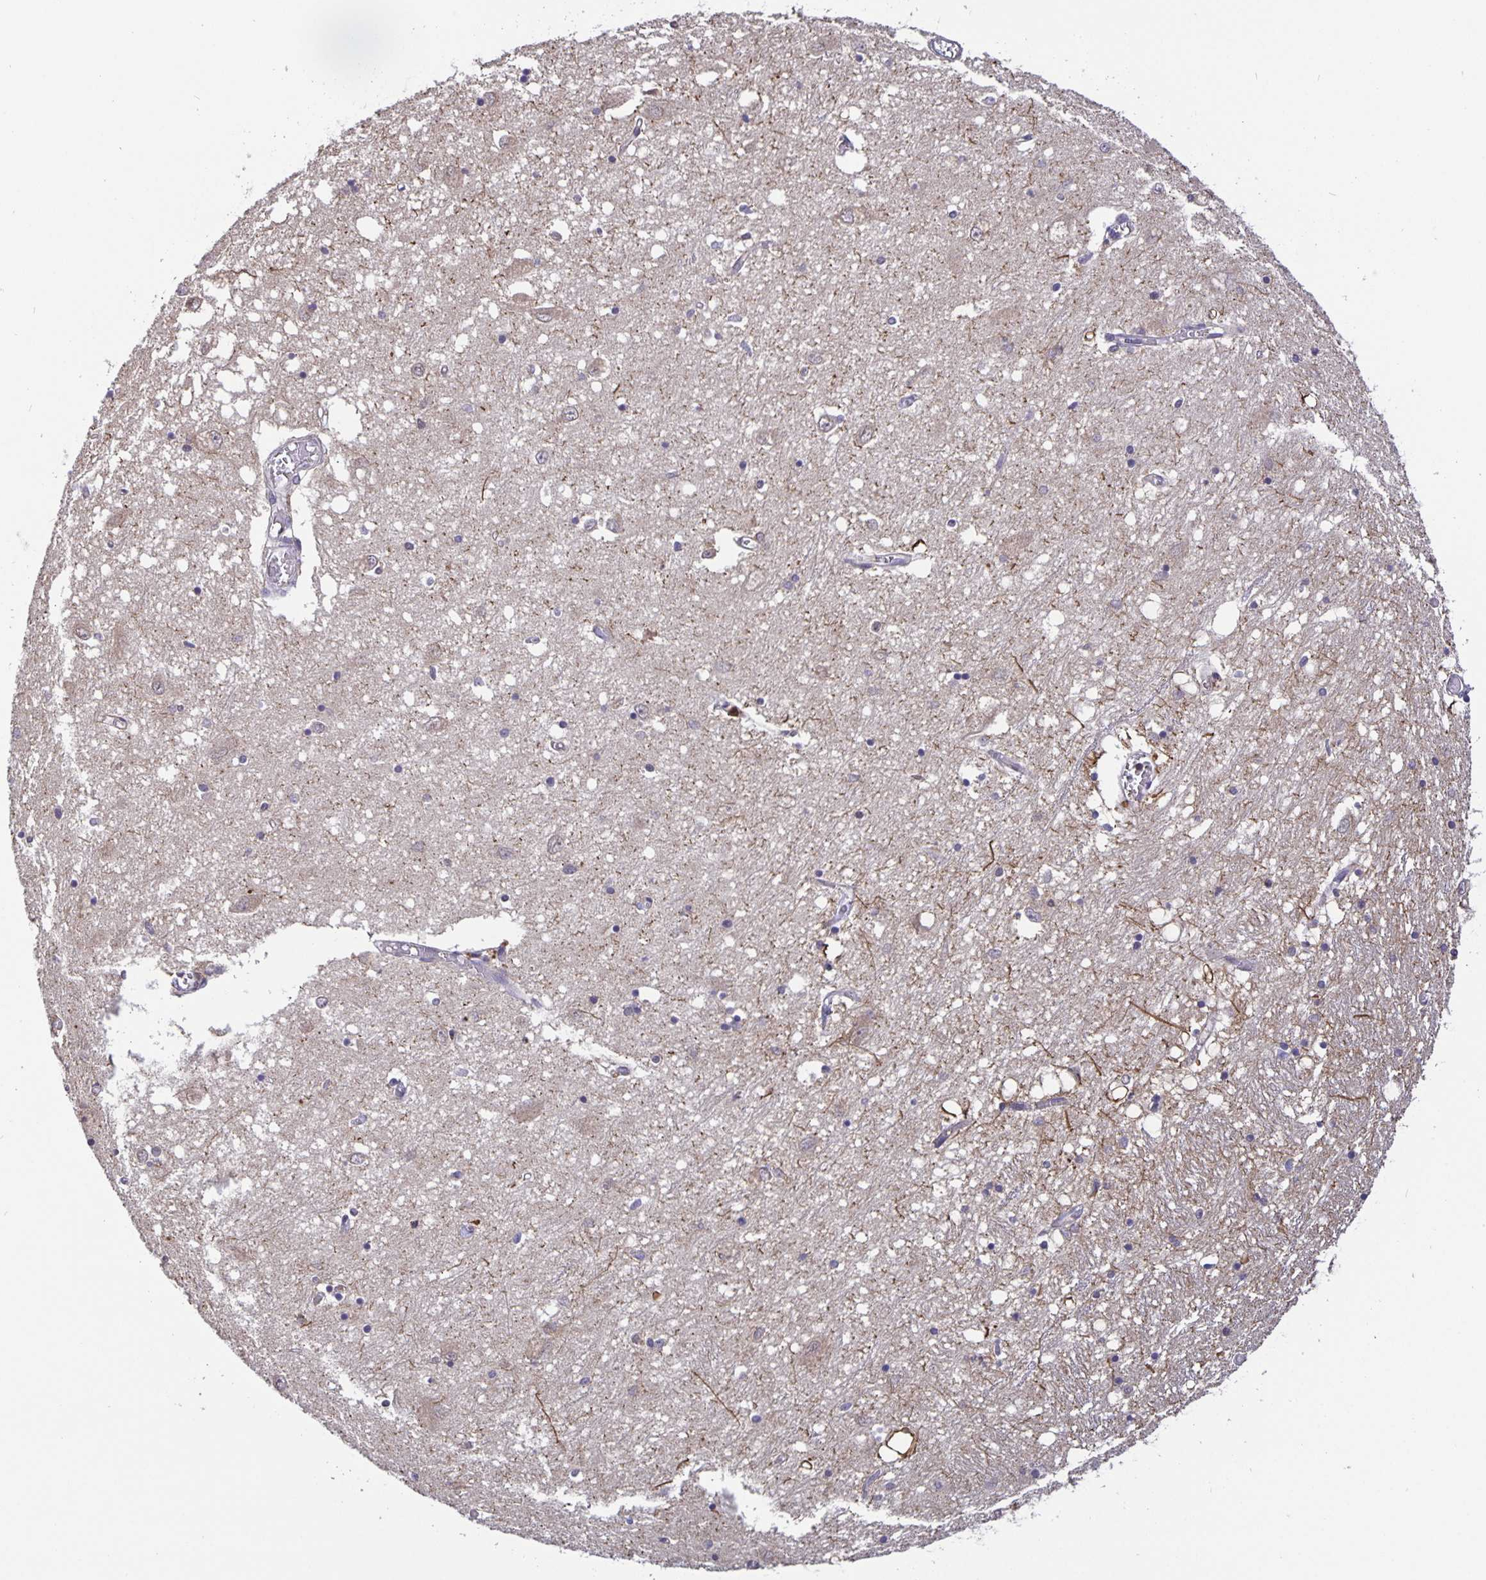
{"staining": {"intensity": "weak", "quantity": "<25%", "location": "cytoplasmic/membranous"}, "tissue": "caudate", "cell_type": "Glial cells", "image_type": "normal", "snomed": [{"axis": "morphology", "description": "Normal tissue, NOS"}, {"axis": "topography", "description": "Lateral ventricle wall"}], "caption": "Caudate stained for a protein using immunohistochemistry exhibits no staining glial cells.", "gene": "FEM1C", "patient": {"sex": "male", "age": 70}}